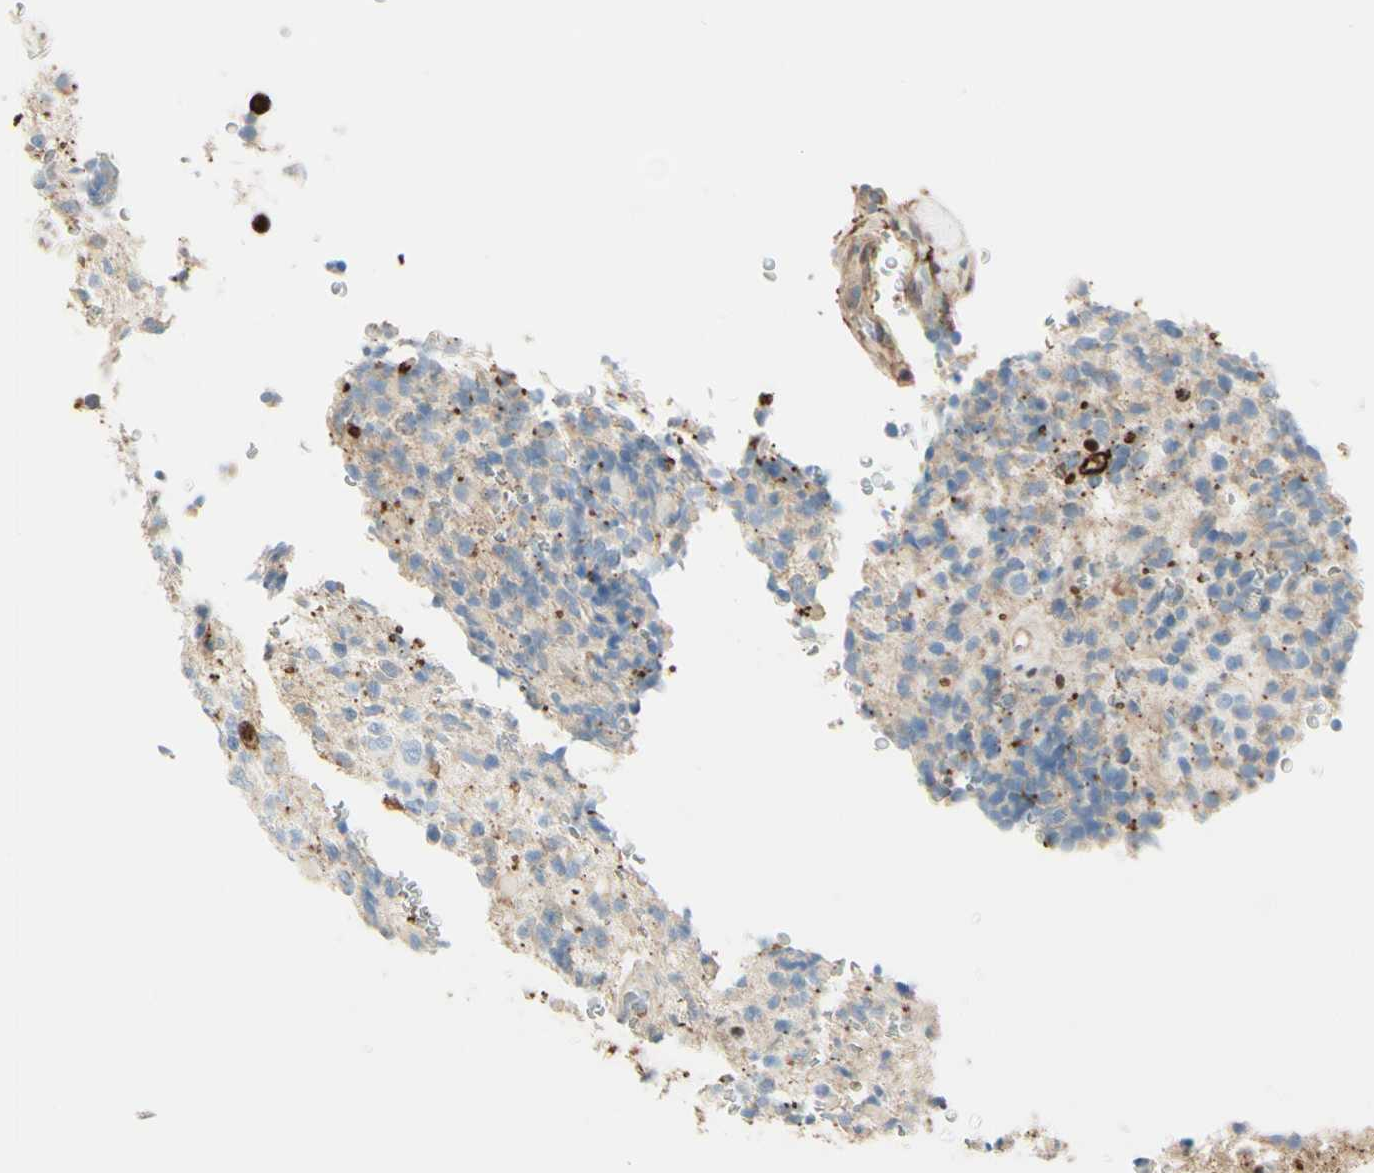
{"staining": {"intensity": "negative", "quantity": "none", "location": "none"}, "tissue": "glioma", "cell_type": "Tumor cells", "image_type": "cancer", "snomed": [{"axis": "morphology", "description": "Glioma, malignant, High grade"}, {"axis": "topography", "description": "pancreas cauda"}], "caption": "Tumor cells are negative for protein expression in human glioma. Nuclei are stained in blue.", "gene": "GSN", "patient": {"sex": "male", "age": 60}}